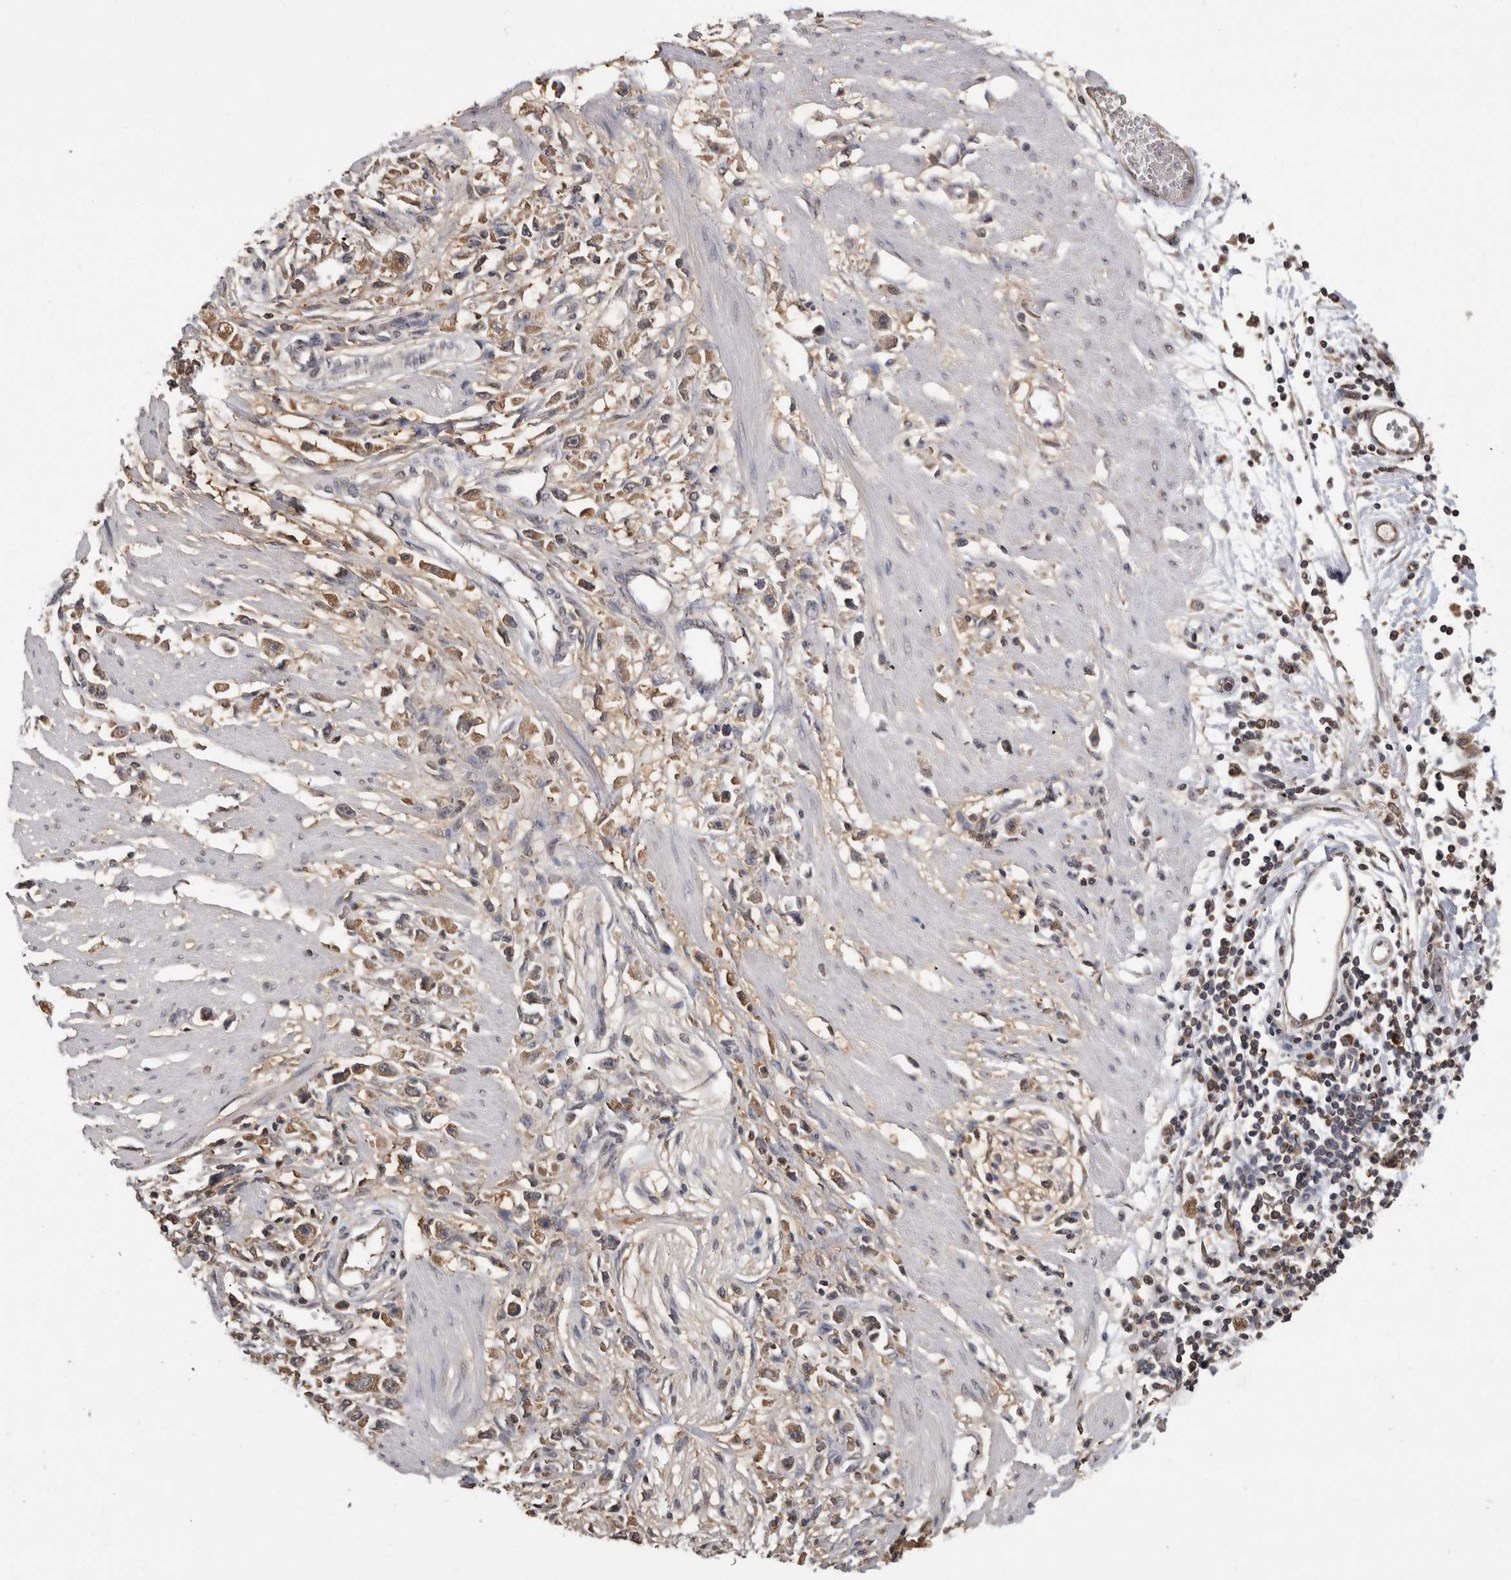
{"staining": {"intensity": "weak", "quantity": ">75%", "location": "cytoplasmic/membranous"}, "tissue": "stomach cancer", "cell_type": "Tumor cells", "image_type": "cancer", "snomed": [{"axis": "morphology", "description": "Adenocarcinoma, NOS"}, {"axis": "topography", "description": "Stomach"}], "caption": "High-magnification brightfield microscopy of stomach cancer stained with DAB (brown) and counterstained with hematoxylin (blue). tumor cells exhibit weak cytoplasmic/membranous staining is present in about>75% of cells.", "gene": "PREP", "patient": {"sex": "female", "age": 59}}